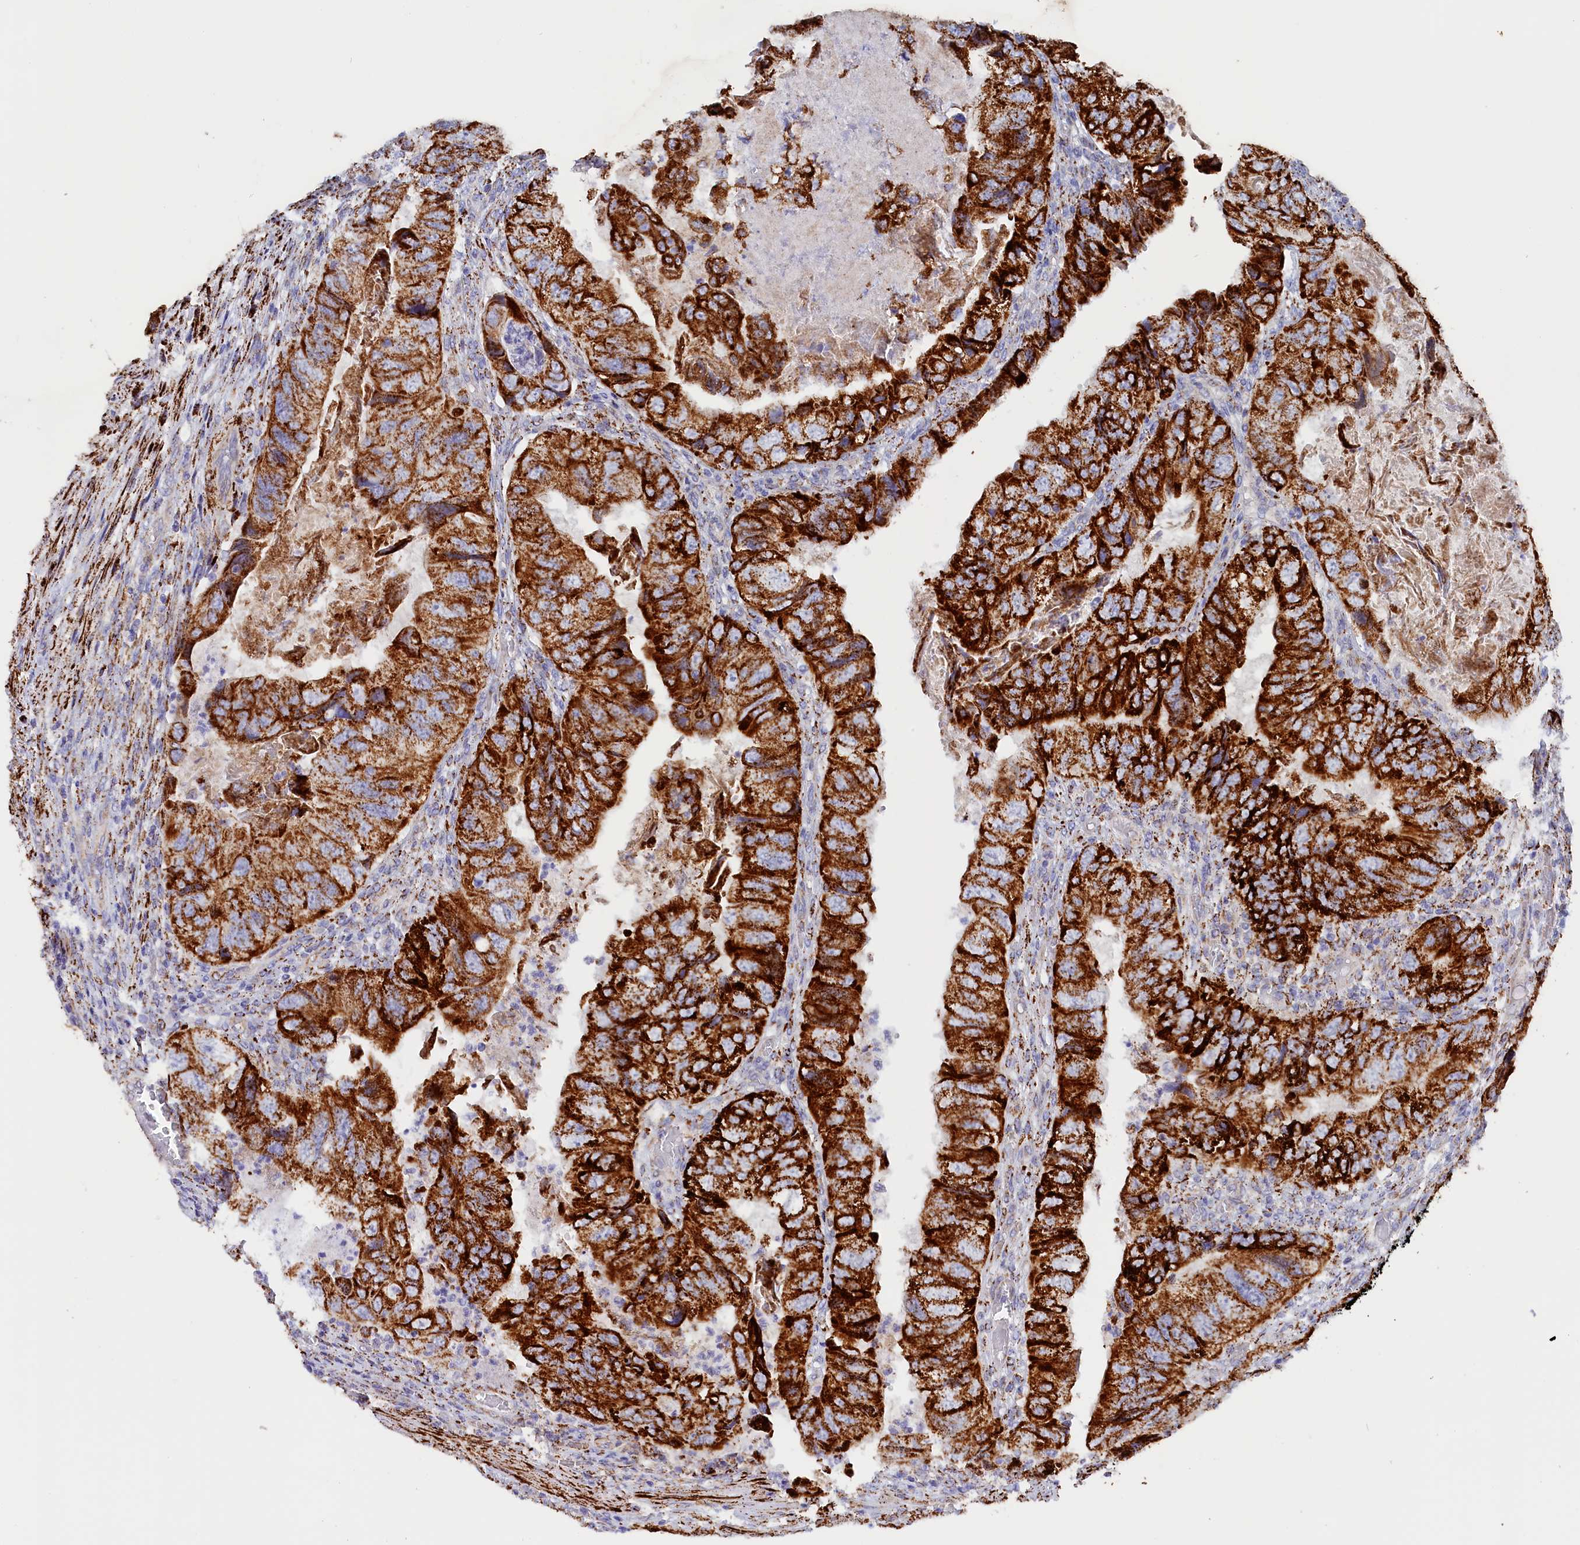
{"staining": {"intensity": "strong", "quantity": ">75%", "location": "cytoplasmic/membranous"}, "tissue": "colorectal cancer", "cell_type": "Tumor cells", "image_type": "cancer", "snomed": [{"axis": "morphology", "description": "Adenocarcinoma, NOS"}, {"axis": "topography", "description": "Rectum"}], "caption": "Protein expression analysis of human colorectal cancer reveals strong cytoplasmic/membranous staining in about >75% of tumor cells.", "gene": "AKTIP", "patient": {"sex": "male", "age": 63}}